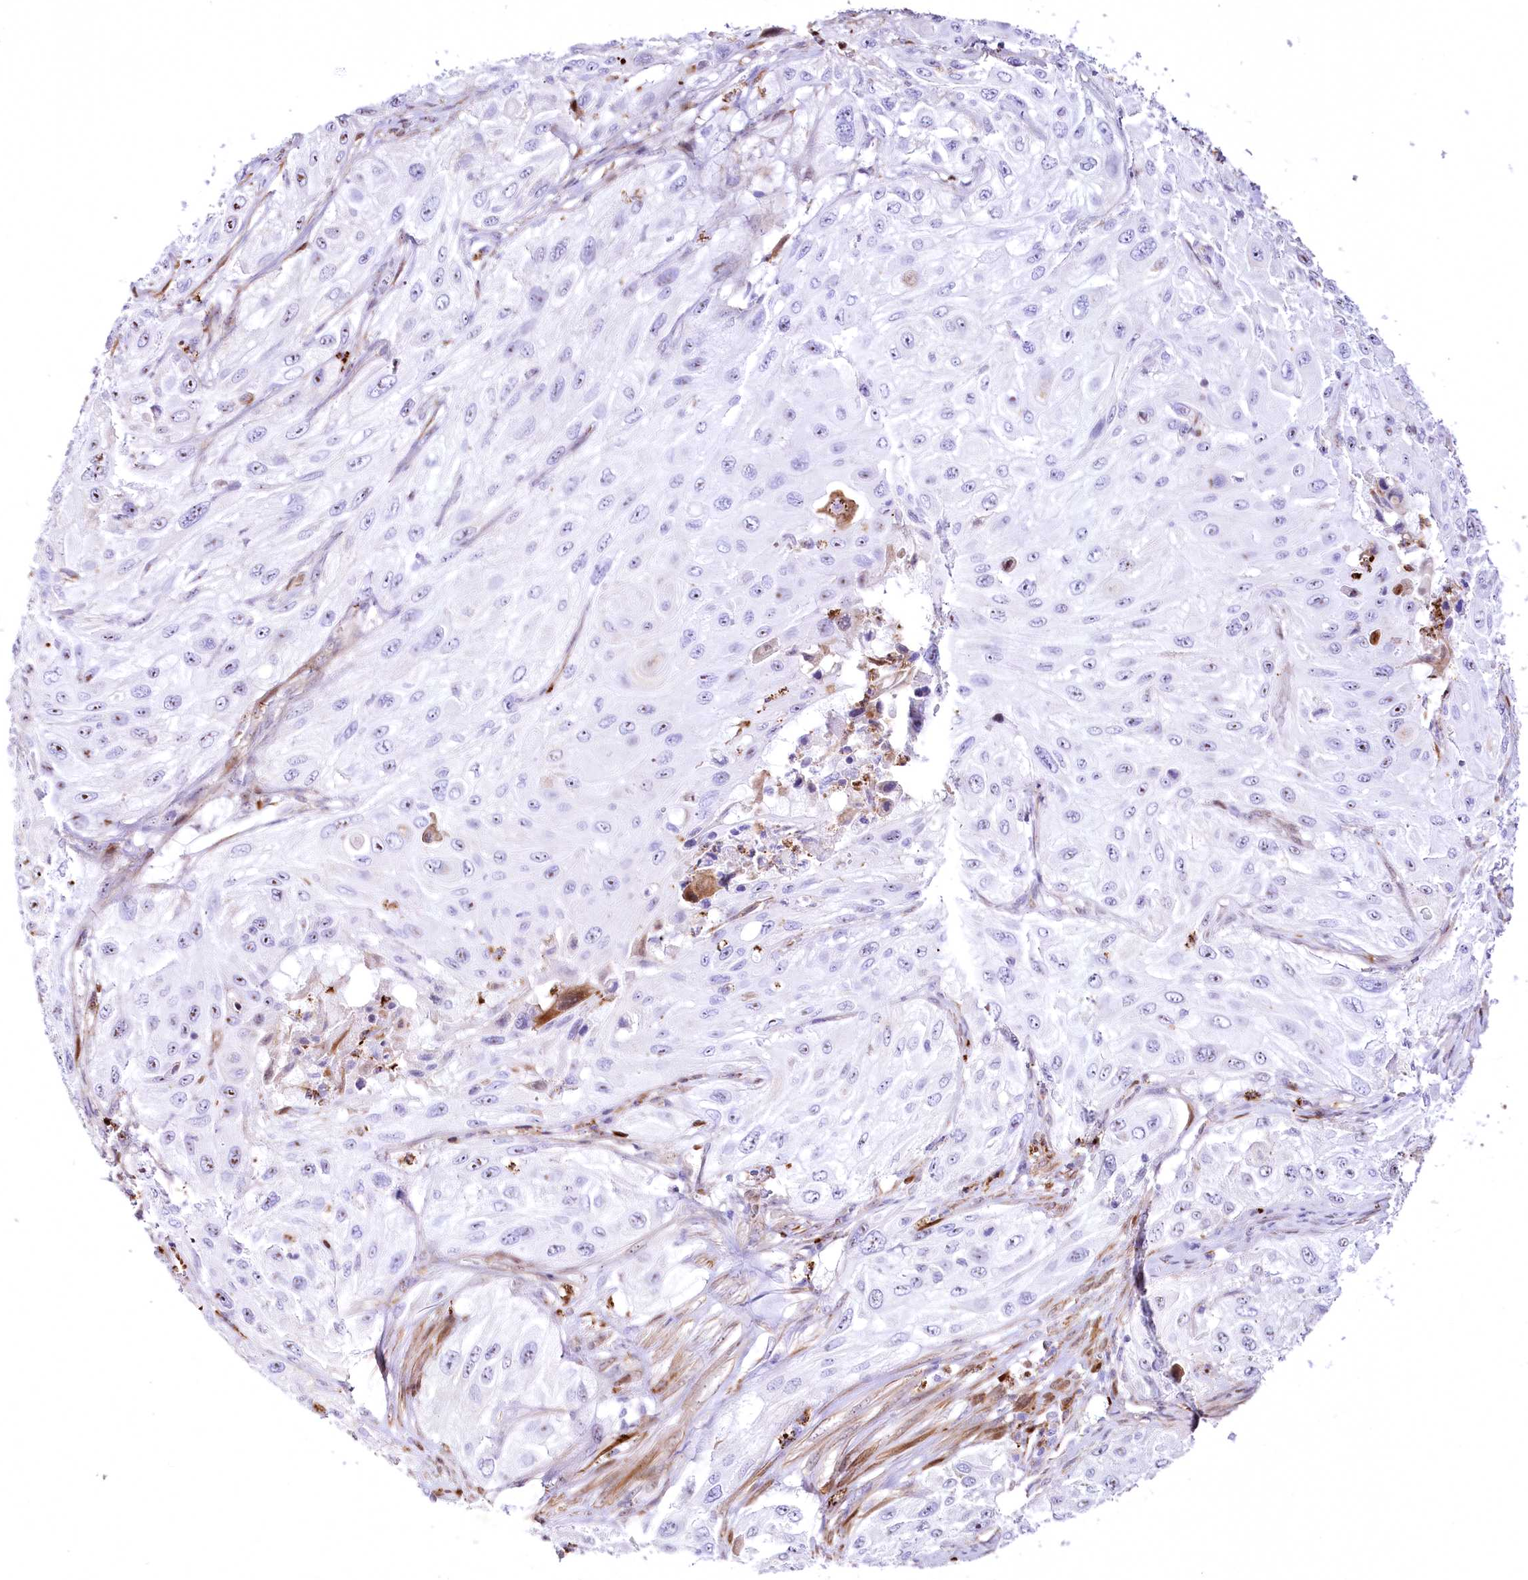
{"staining": {"intensity": "moderate", "quantity": "<25%", "location": "nuclear"}, "tissue": "cervical cancer", "cell_type": "Tumor cells", "image_type": "cancer", "snomed": [{"axis": "morphology", "description": "Squamous cell carcinoma, NOS"}, {"axis": "topography", "description": "Cervix"}], "caption": "Tumor cells exhibit moderate nuclear staining in about <25% of cells in cervical cancer (squamous cell carcinoma).", "gene": "PTMS", "patient": {"sex": "female", "age": 42}}